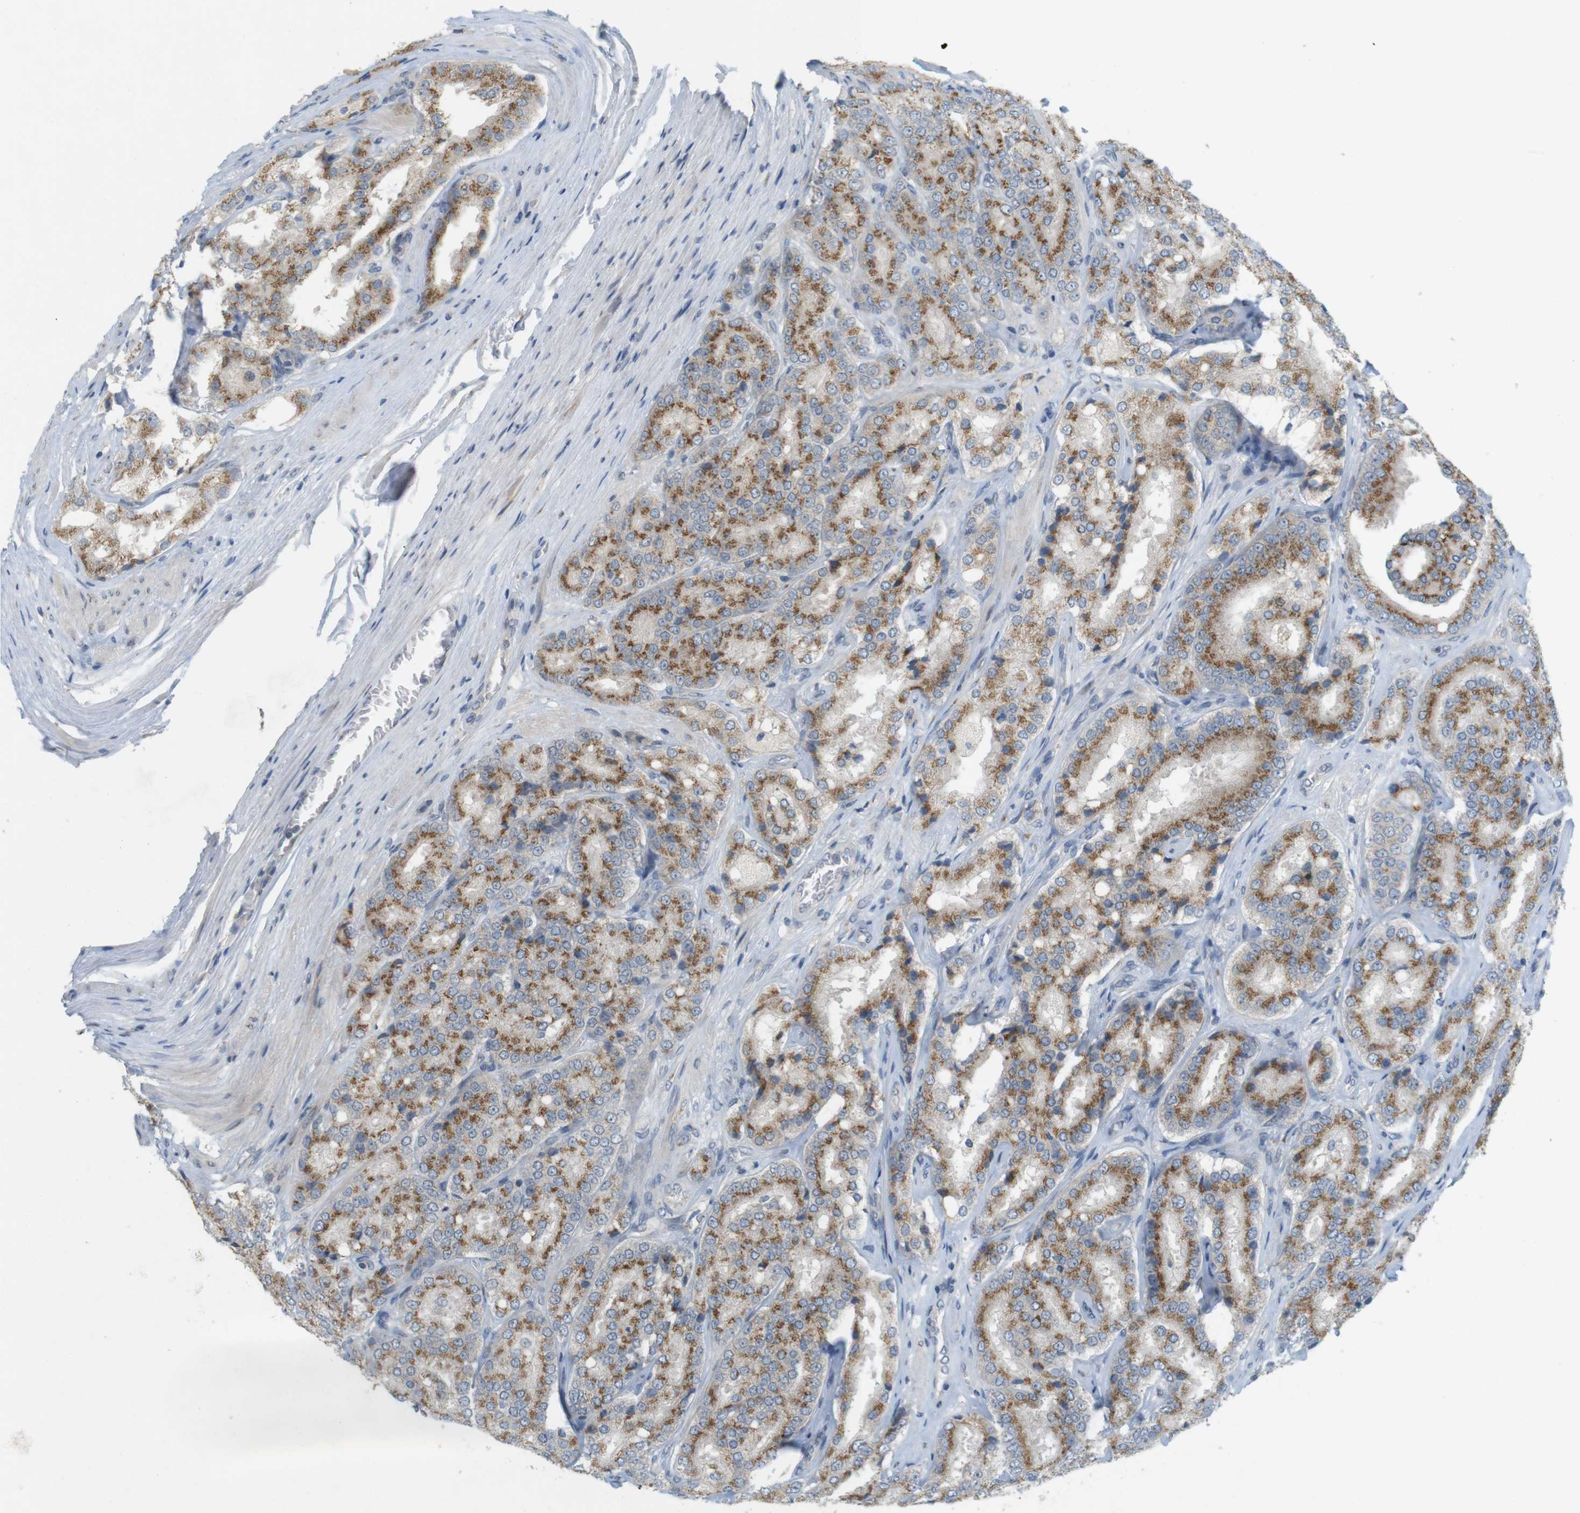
{"staining": {"intensity": "moderate", "quantity": ">75%", "location": "cytoplasmic/membranous"}, "tissue": "prostate cancer", "cell_type": "Tumor cells", "image_type": "cancer", "snomed": [{"axis": "morphology", "description": "Adenocarcinoma, High grade"}, {"axis": "topography", "description": "Prostate"}], "caption": "Brown immunohistochemical staining in human prostate cancer (high-grade adenocarcinoma) reveals moderate cytoplasmic/membranous expression in approximately >75% of tumor cells. (DAB IHC with brightfield microscopy, high magnification).", "gene": "YIPF3", "patient": {"sex": "male", "age": 65}}